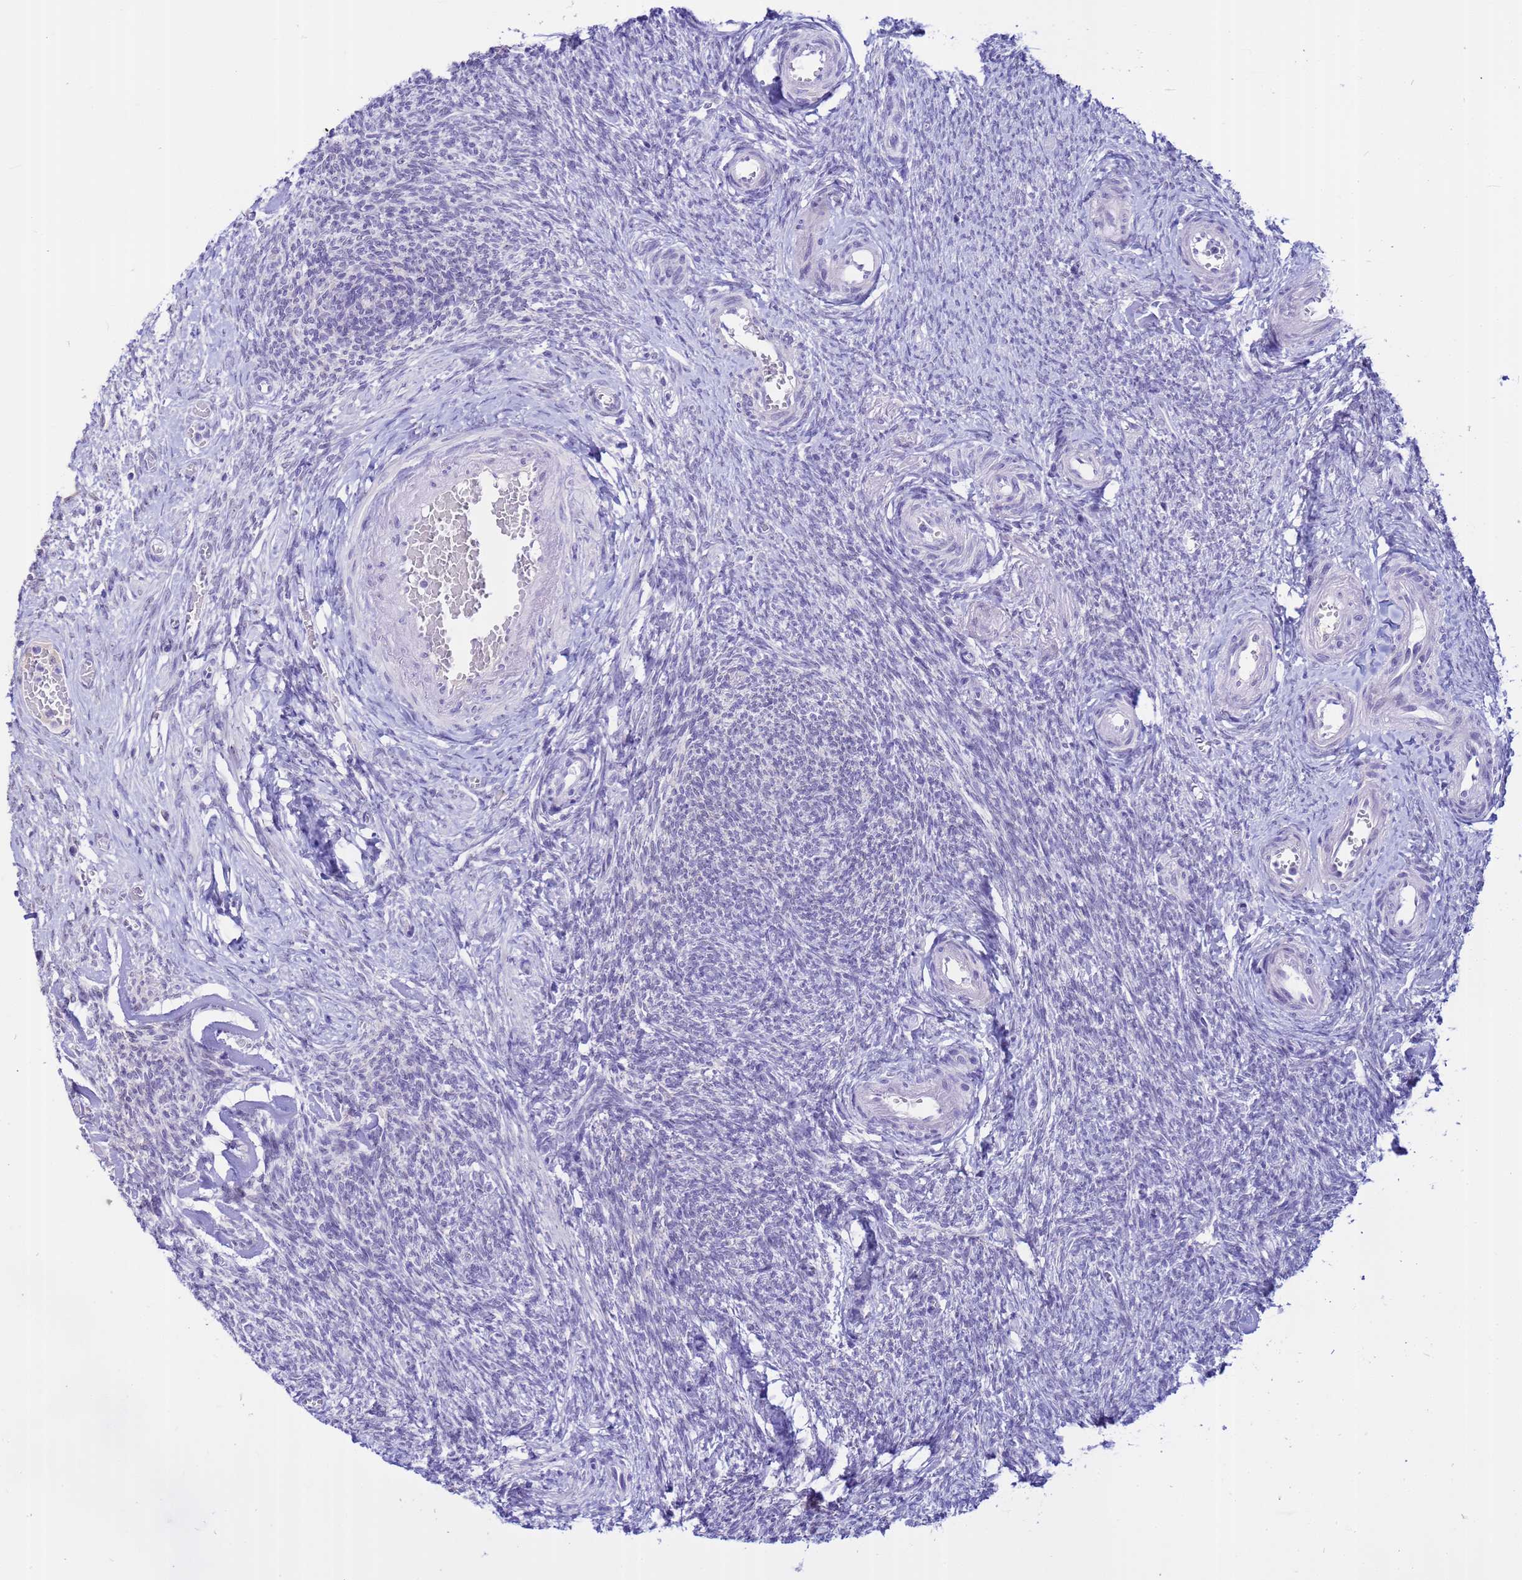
{"staining": {"intensity": "negative", "quantity": "none", "location": "none"}, "tissue": "ovary", "cell_type": "Follicle cells", "image_type": "normal", "snomed": [{"axis": "morphology", "description": "Normal tissue, NOS"}, {"axis": "topography", "description": "Ovary"}], "caption": "Immunohistochemistry micrograph of benign ovary: human ovary stained with DAB (3,3'-diaminobenzidine) reveals no significant protein expression in follicle cells. (DAB immunohistochemistry, high magnification).", "gene": "DMRTC2", "patient": {"sex": "female", "age": 44}}